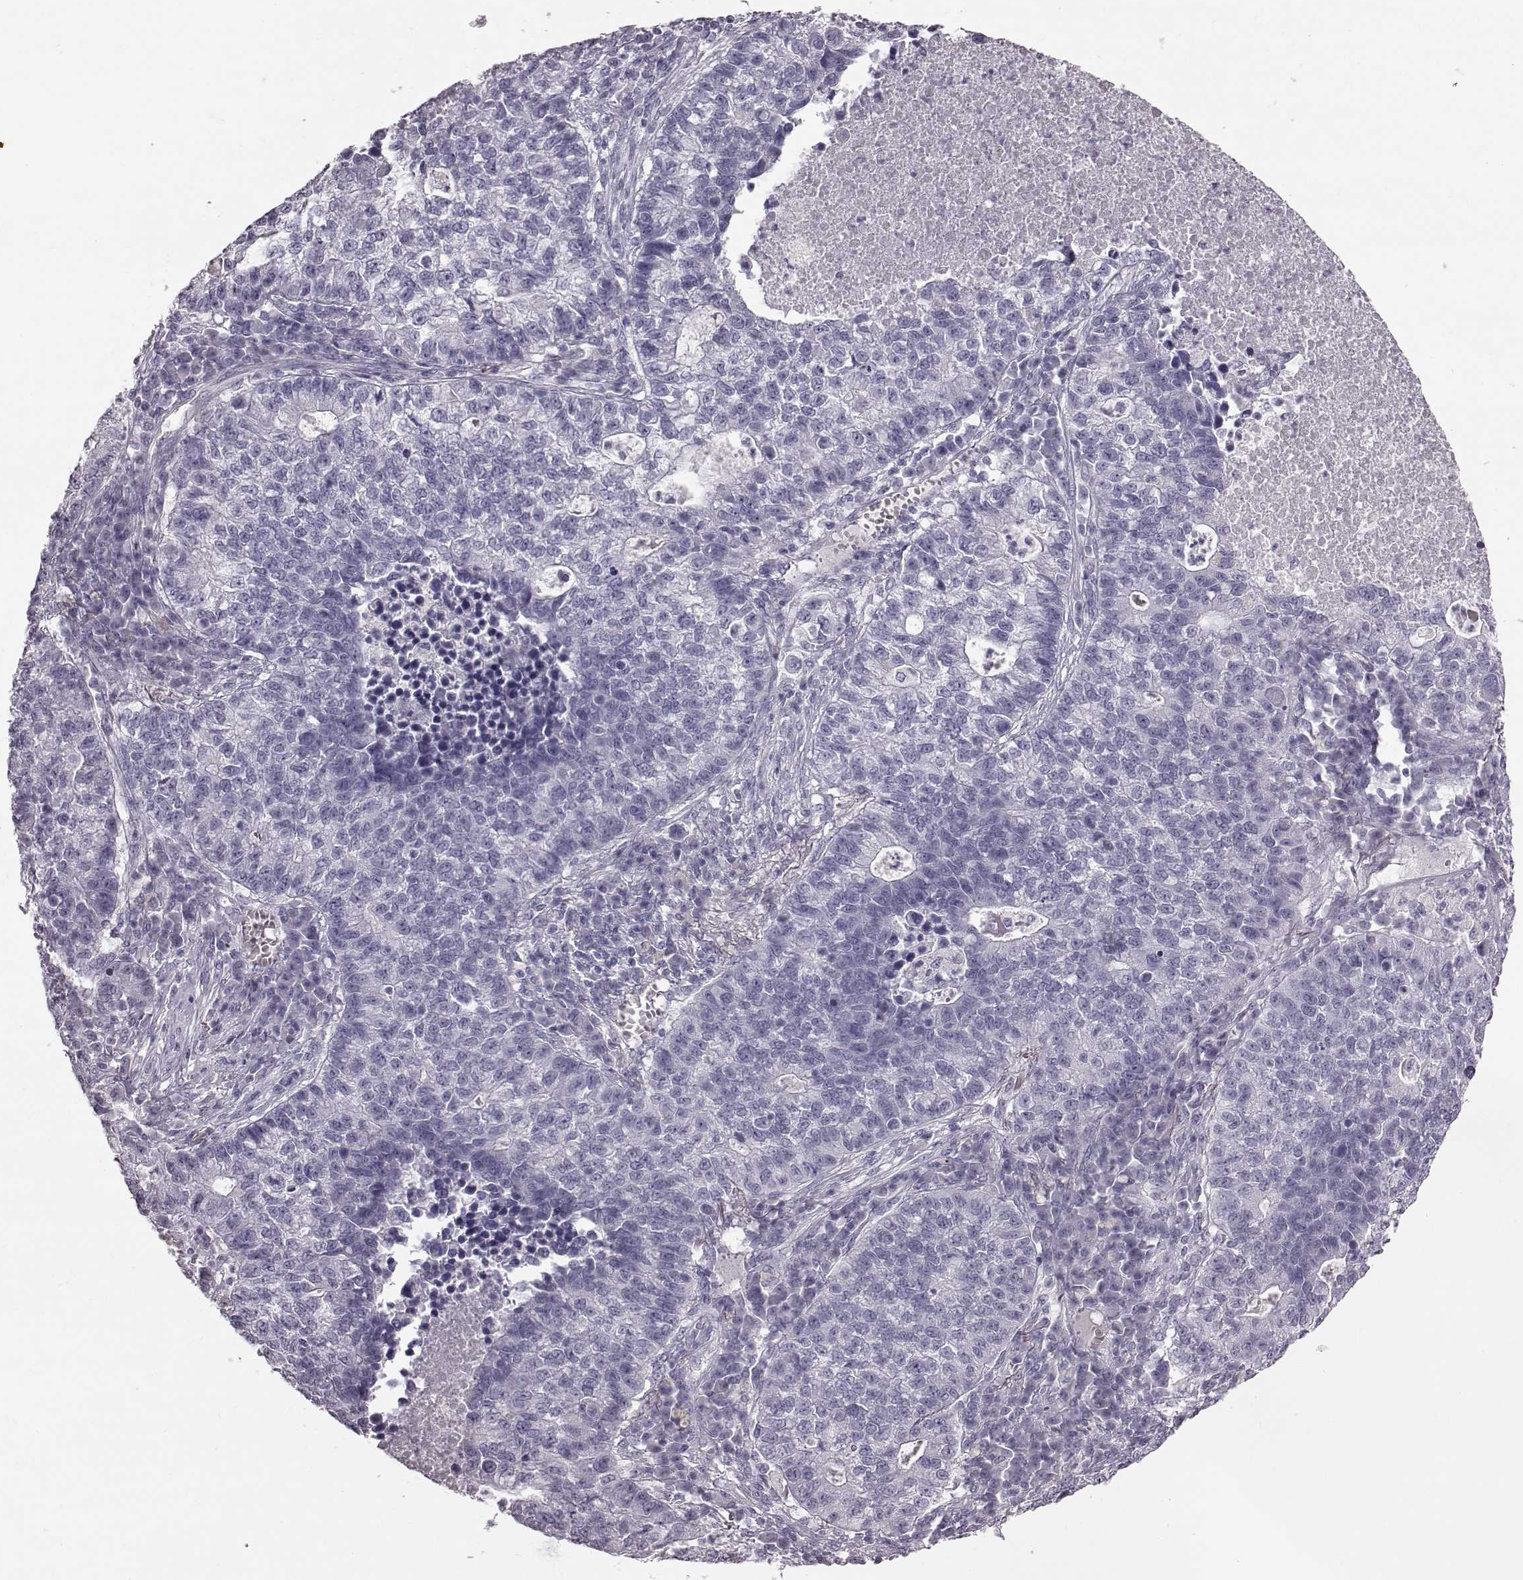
{"staining": {"intensity": "negative", "quantity": "none", "location": "none"}, "tissue": "lung cancer", "cell_type": "Tumor cells", "image_type": "cancer", "snomed": [{"axis": "morphology", "description": "Adenocarcinoma, NOS"}, {"axis": "topography", "description": "Lung"}], "caption": "High magnification brightfield microscopy of adenocarcinoma (lung) stained with DAB (3,3'-diaminobenzidine) (brown) and counterstained with hematoxylin (blue): tumor cells show no significant positivity.", "gene": "ZNF433", "patient": {"sex": "male", "age": 57}}